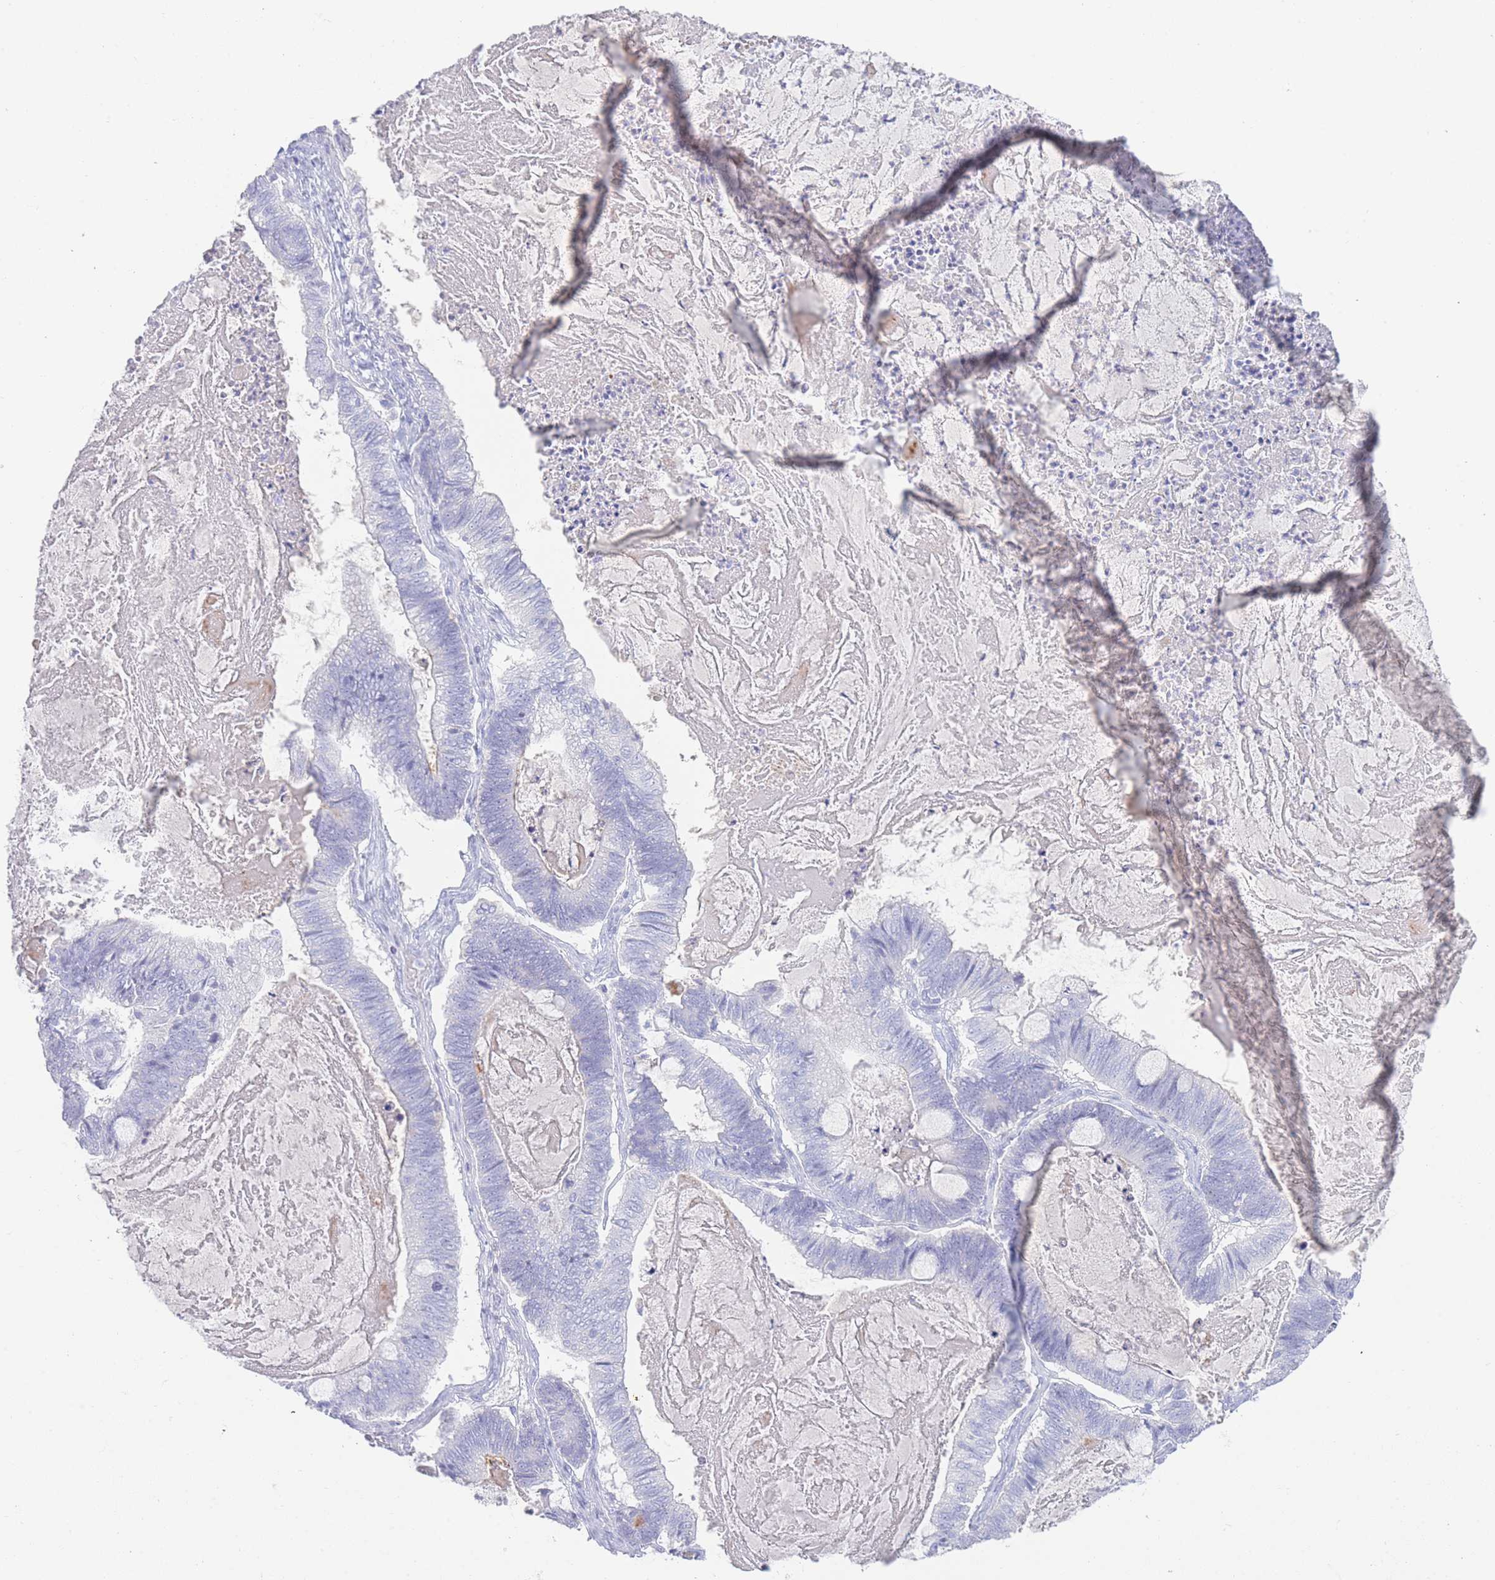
{"staining": {"intensity": "negative", "quantity": "none", "location": "none"}, "tissue": "ovarian cancer", "cell_type": "Tumor cells", "image_type": "cancer", "snomed": [{"axis": "morphology", "description": "Cystadenocarcinoma, mucinous, NOS"}, {"axis": "topography", "description": "Ovary"}], "caption": "A high-resolution histopathology image shows IHC staining of ovarian mucinous cystadenocarcinoma, which displays no significant staining in tumor cells.", "gene": "LRRC37A", "patient": {"sex": "female", "age": 61}}